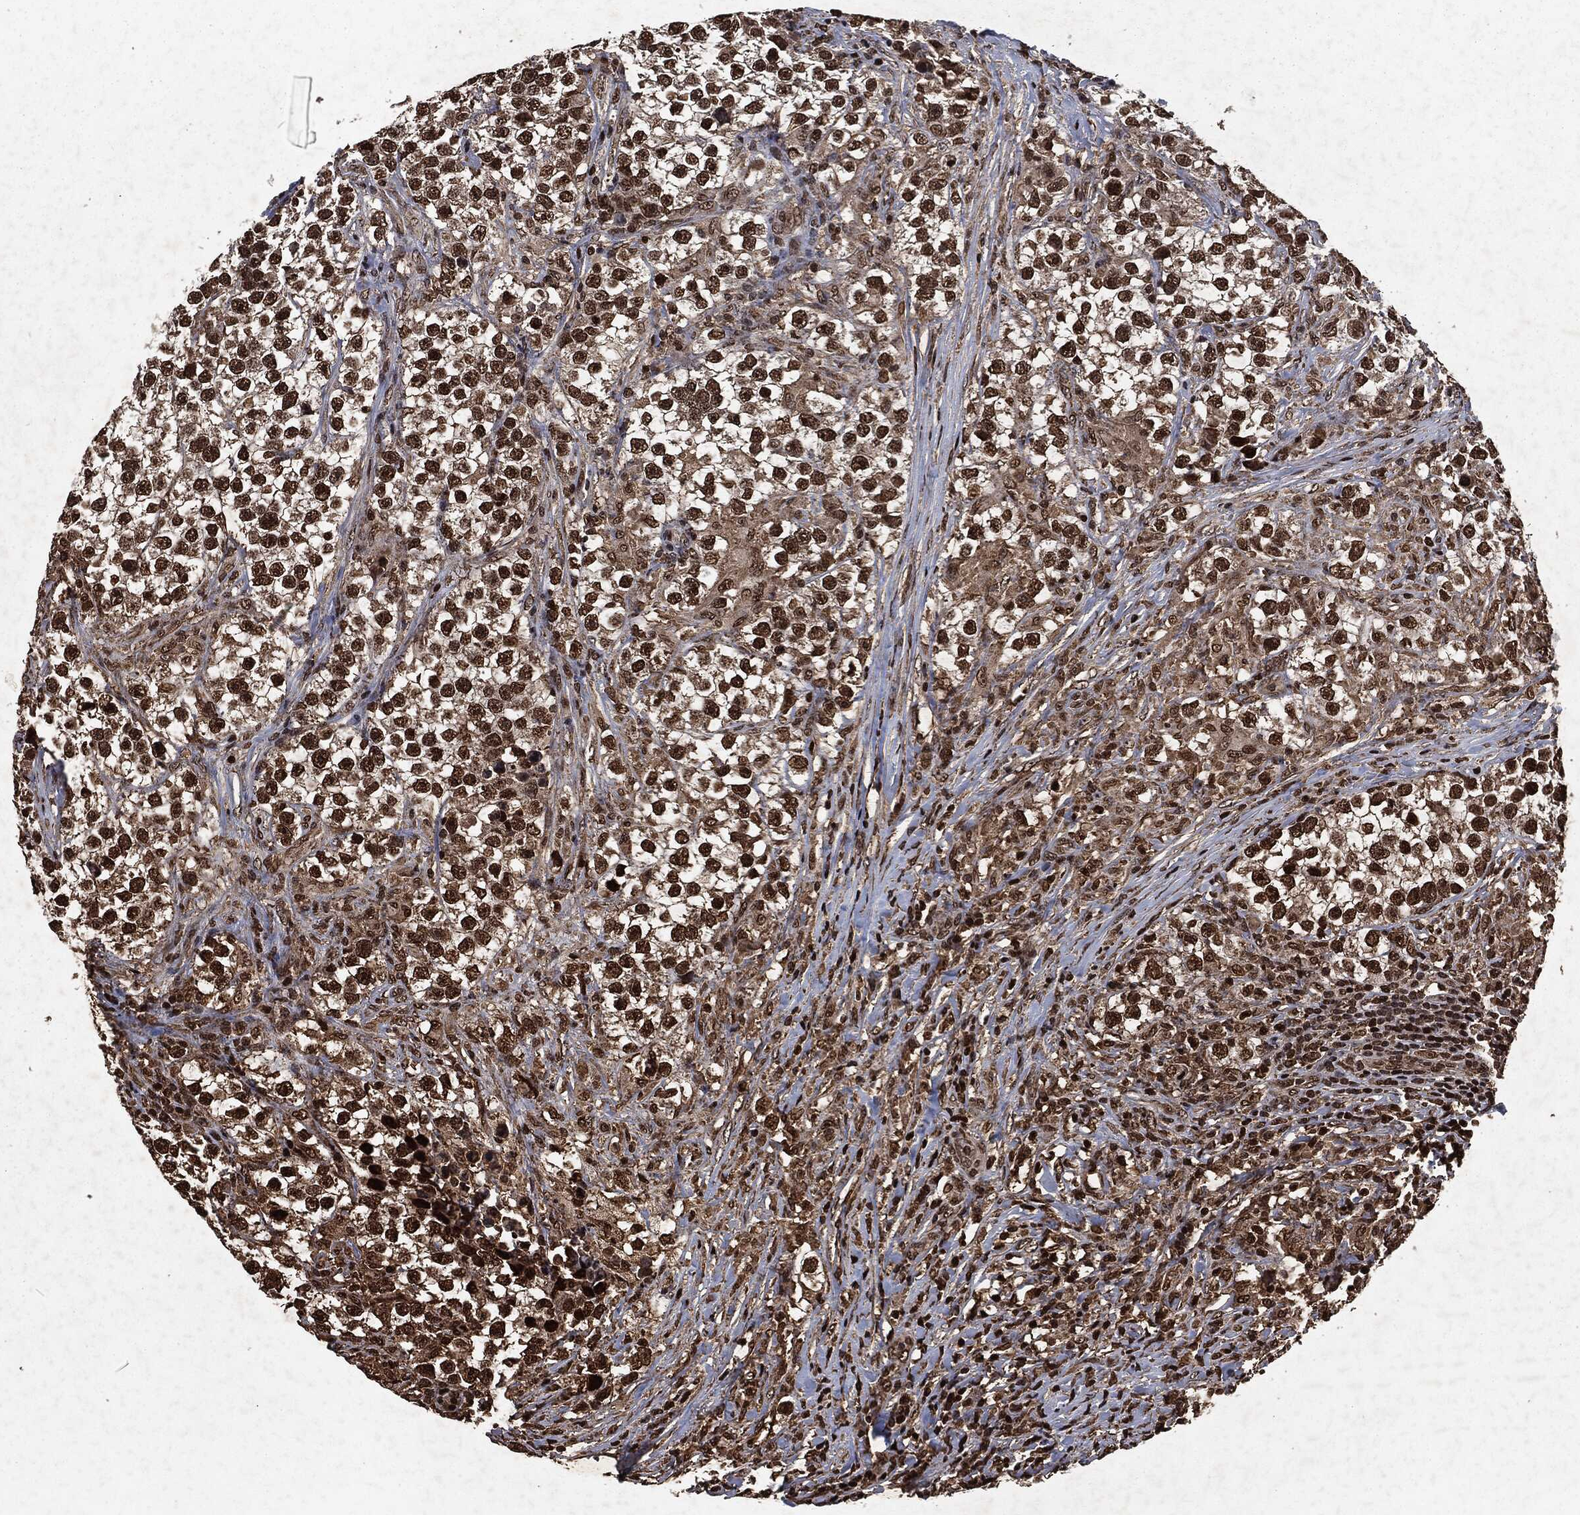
{"staining": {"intensity": "strong", "quantity": ">75%", "location": "cytoplasmic/membranous,nuclear"}, "tissue": "testis cancer", "cell_type": "Tumor cells", "image_type": "cancer", "snomed": [{"axis": "morphology", "description": "Seminoma, NOS"}, {"axis": "topography", "description": "Testis"}], "caption": "The image demonstrates a brown stain indicating the presence of a protein in the cytoplasmic/membranous and nuclear of tumor cells in testis cancer. The staining is performed using DAB brown chromogen to label protein expression. The nuclei are counter-stained blue using hematoxylin.", "gene": "SNAI1", "patient": {"sex": "male", "age": 46}}